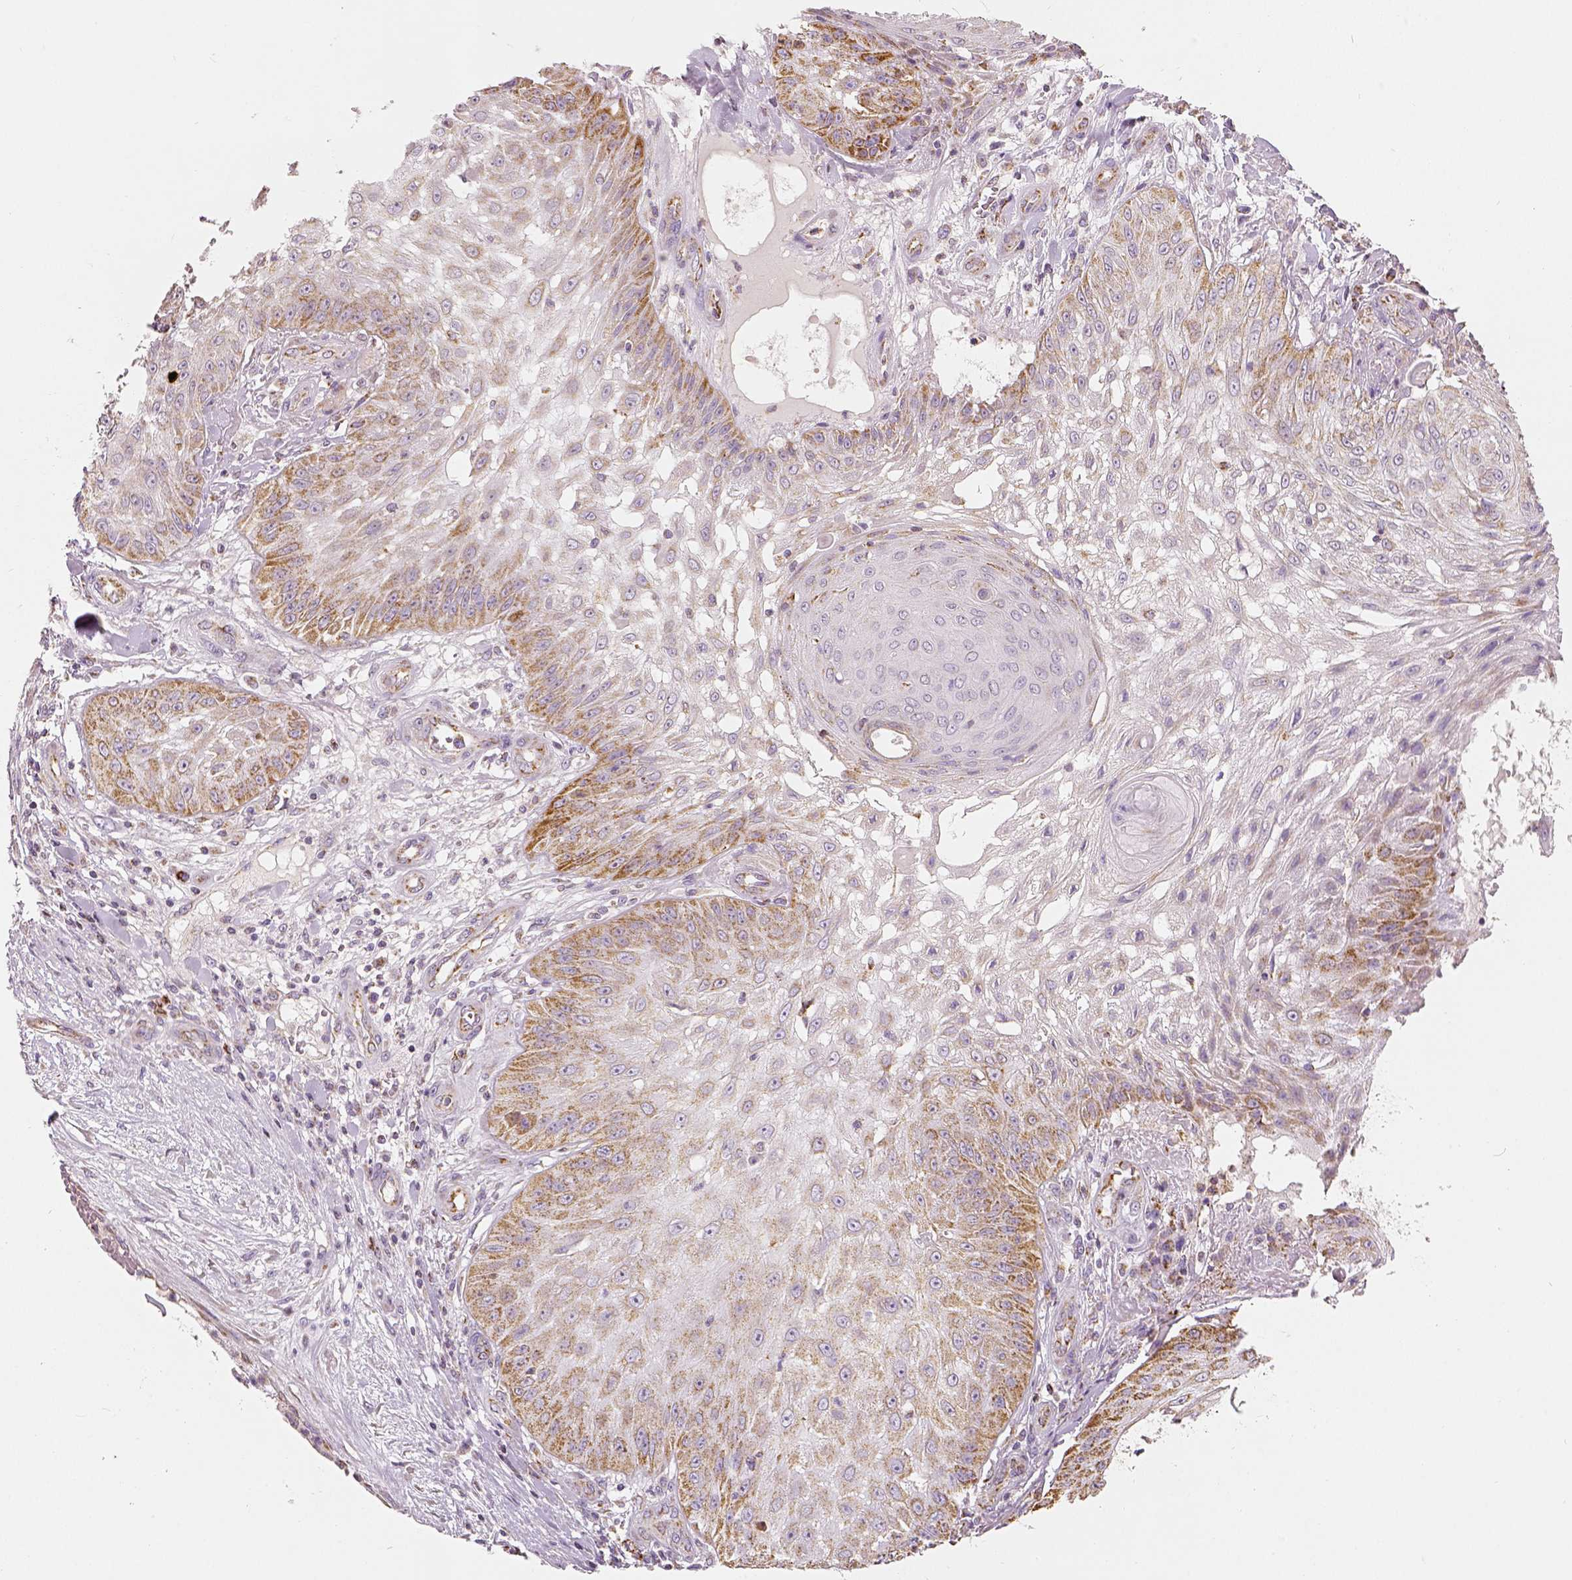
{"staining": {"intensity": "moderate", "quantity": ">75%", "location": "cytoplasmic/membranous"}, "tissue": "skin cancer", "cell_type": "Tumor cells", "image_type": "cancer", "snomed": [{"axis": "morphology", "description": "Squamous cell carcinoma, NOS"}, {"axis": "topography", "description": "Skin"}], "caption": "IHC (DAB (3,3'-diaminobenzidine)) staining of skin cancer (squamous cell carcinoma) demonstrates moderate cytoplasmic/membranous protein positivity in approximately >75% of tumor cells. The protein of interest is shown in brown color, while the nuclei are stained blue.", "gene": "PGAM5", "patient": {"sex": "male", "age": 70}}